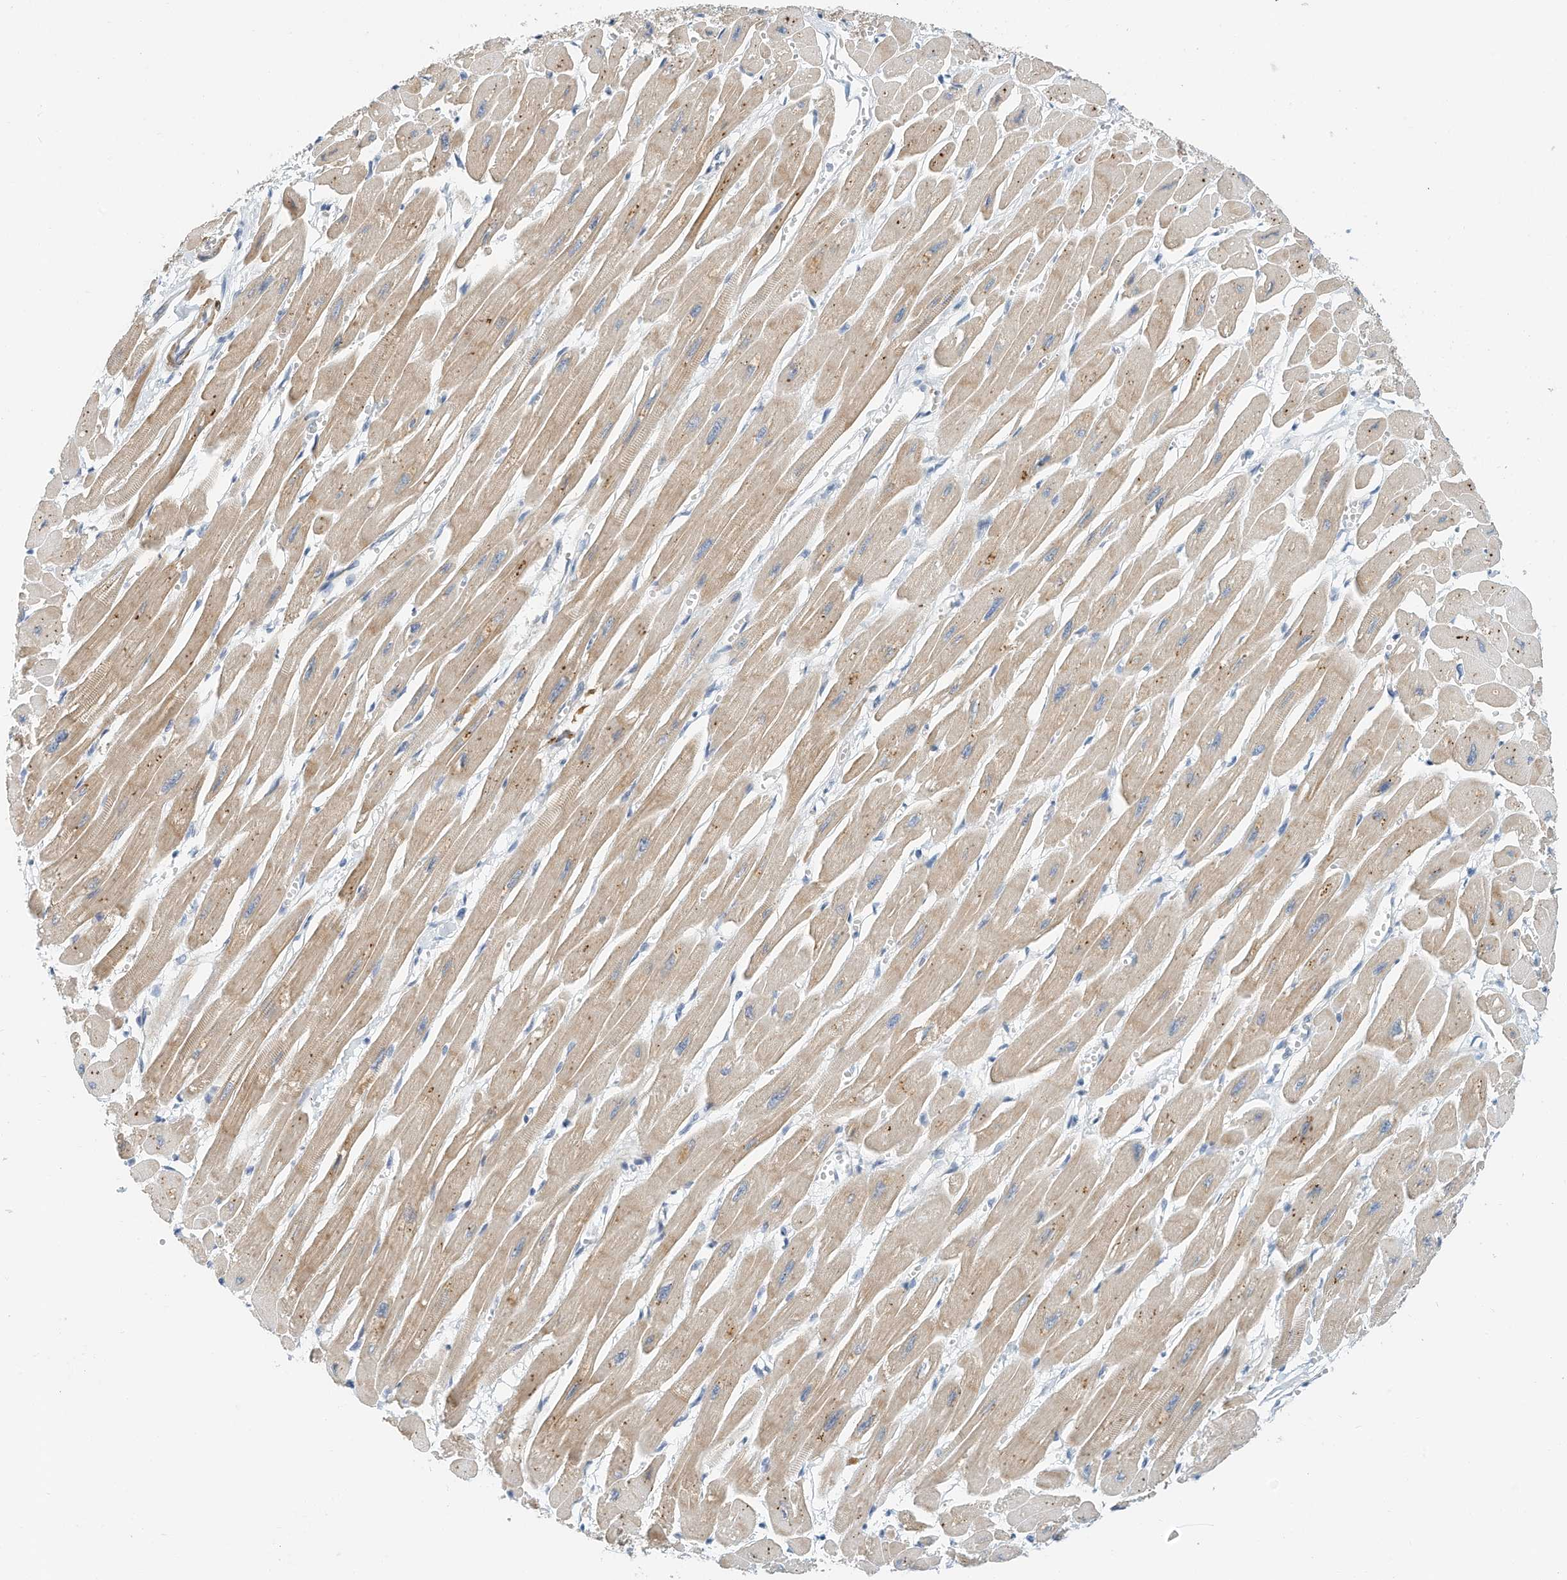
{"staining": {"intensity": "weak", "quantity": ">75%", "location": "cytoplasmic/membranous"}, "tissue": "heart muscle", "cell_type": "Cardiomyocytes", "image_type": "normal", "snomed": [{"axis": "morphology", "description": "Normal tissue, NOS"}, {"axis": "topography", "description": "Heart"}], "caption": "Cardiomyocytes demonstrate low levels of weak cytoplasmic/membranous positivity in about >75% of cells in normal human heart muscle.", "gene": "MICAL1", "patient": {"sex": "female", "age": 54}}